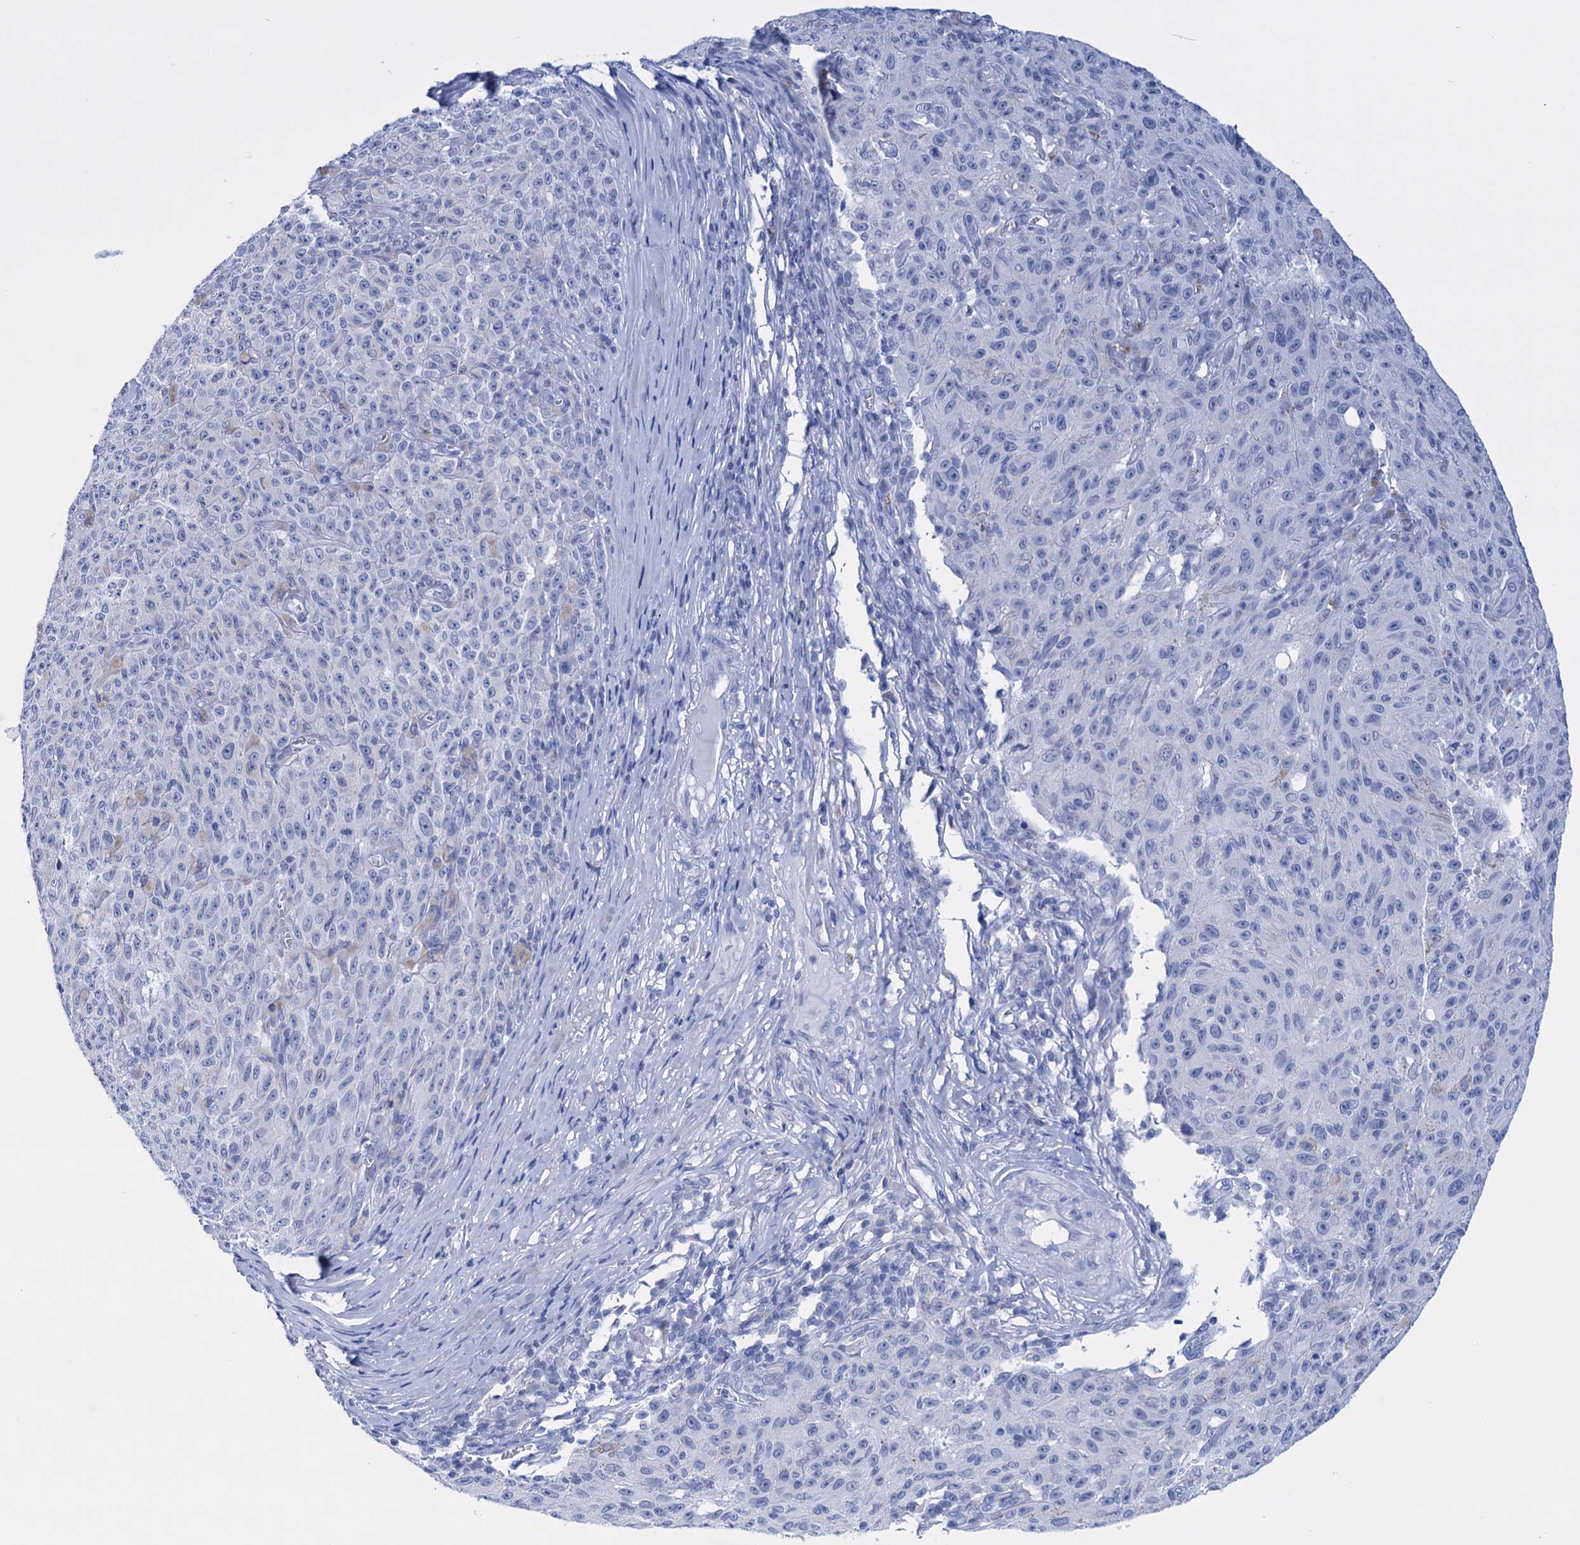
{"staining": {"intensity": "negative", "quantity": "none", "location": "none"}, "tissue": "melanoma", "cell_type": "Tumor cells", "image_type": "cancer", "snomed": [{"axis": "morphology", "description": "Malignant melanoma, NOS"}, {"axis": "topography", "description": "Skin"}], "caption": "This histopathology image is of malignant melanoma stained with IHC to label a protein in brown with the nuclei are counter-stained blue. There is no positivity in tumor cells.", "gene": "FBXW12", "patient": {"sex": "female", "age": 82}}